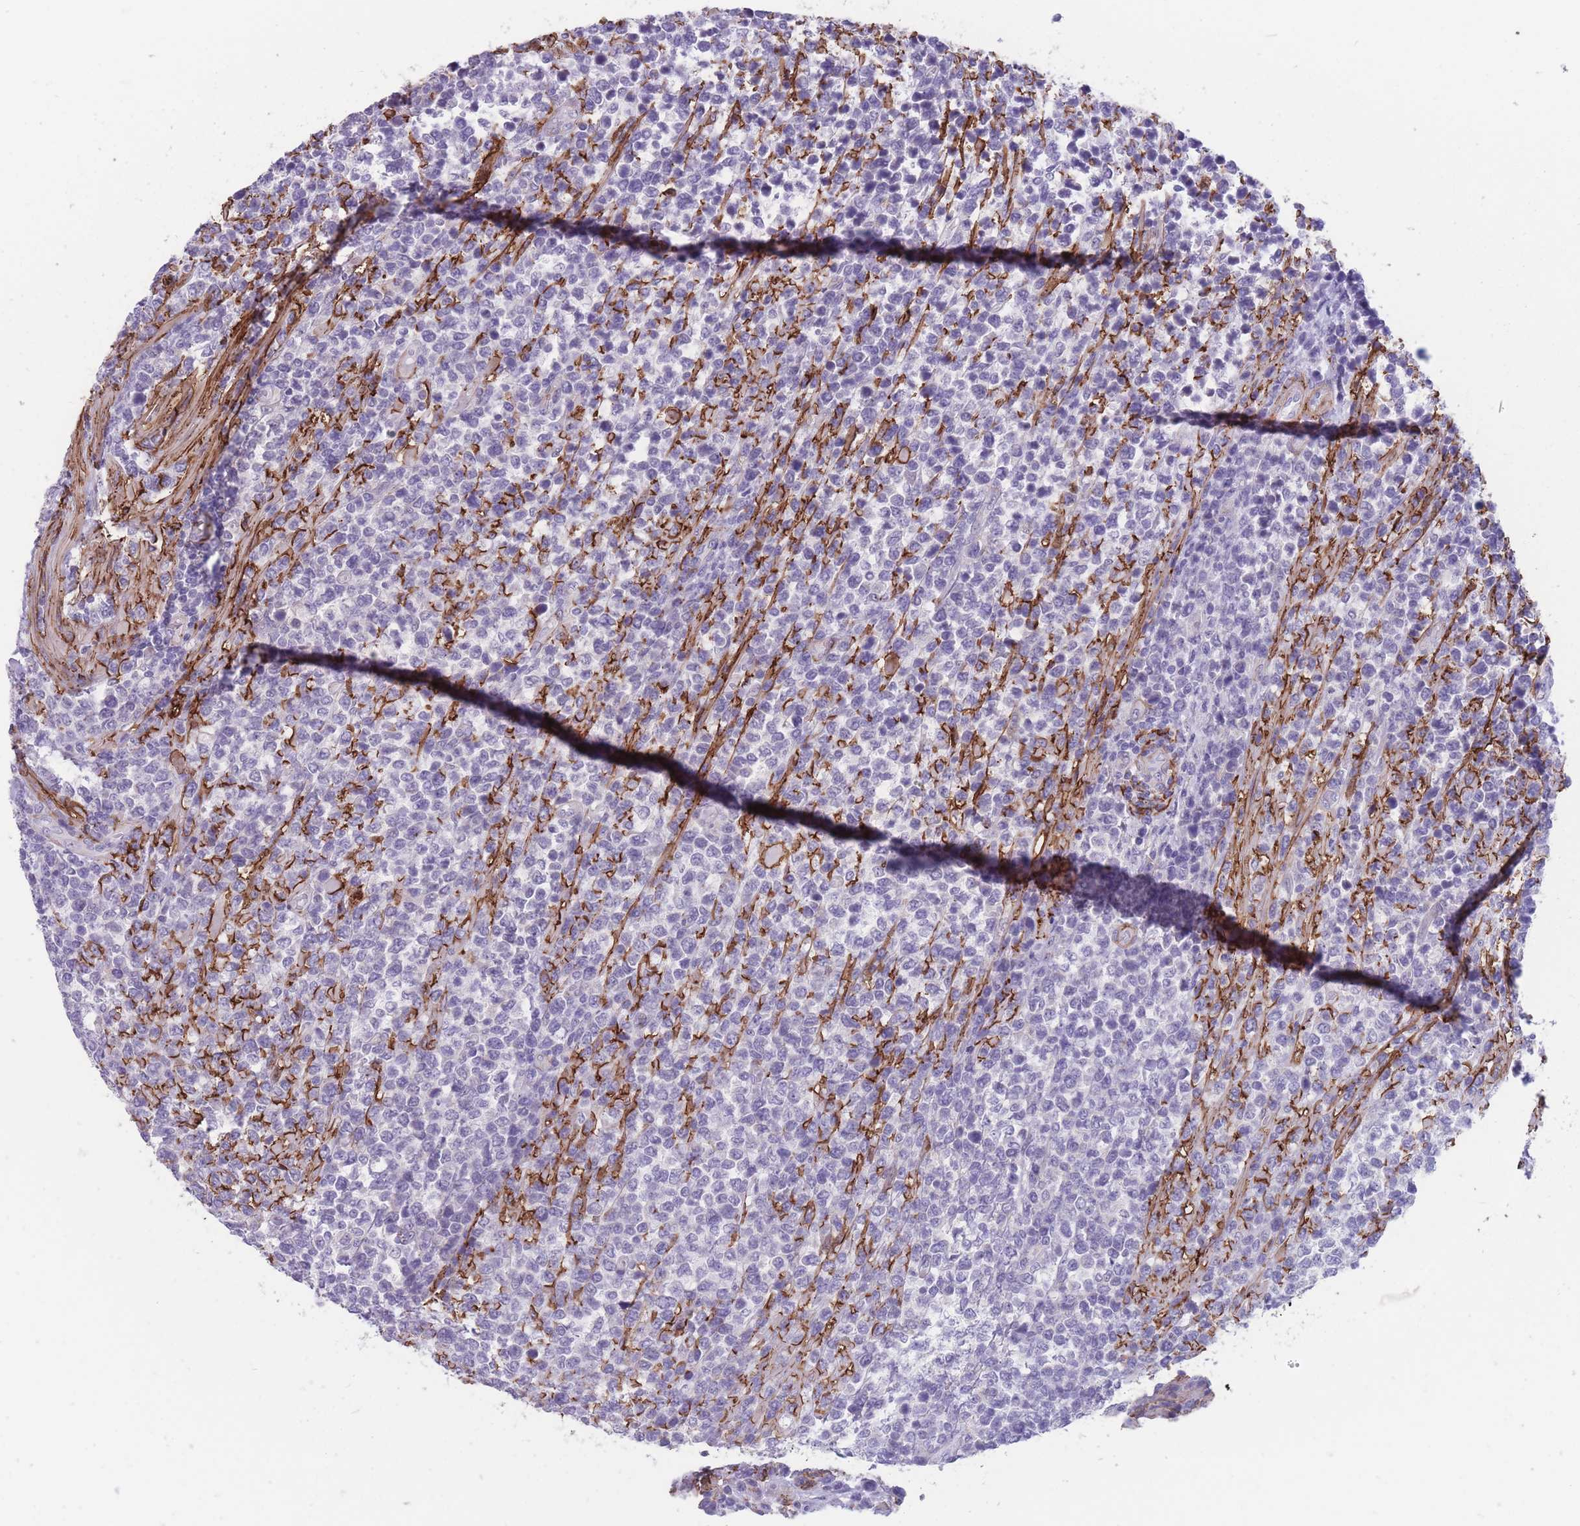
{"staining": {"intensity": "negative", "quantity": "none", "location": "none"}, "tissue": "lymphoma", "cell_type": "Tumor cells", "image_type": "cancer", "snomed": [{"axis": "morphology", "description": "Malignant lymphoma, non-Hodgkin's type, High grade"}, {"axis": "topography", "description": "Soft tissue"}], "caption": "Tumor cells are negative for brown protein staining in malignant lymphoma, non-Hodgkin's type (high-grade).", "gene": "DPYD", "patient": {"sex": "female", "age": 56}}